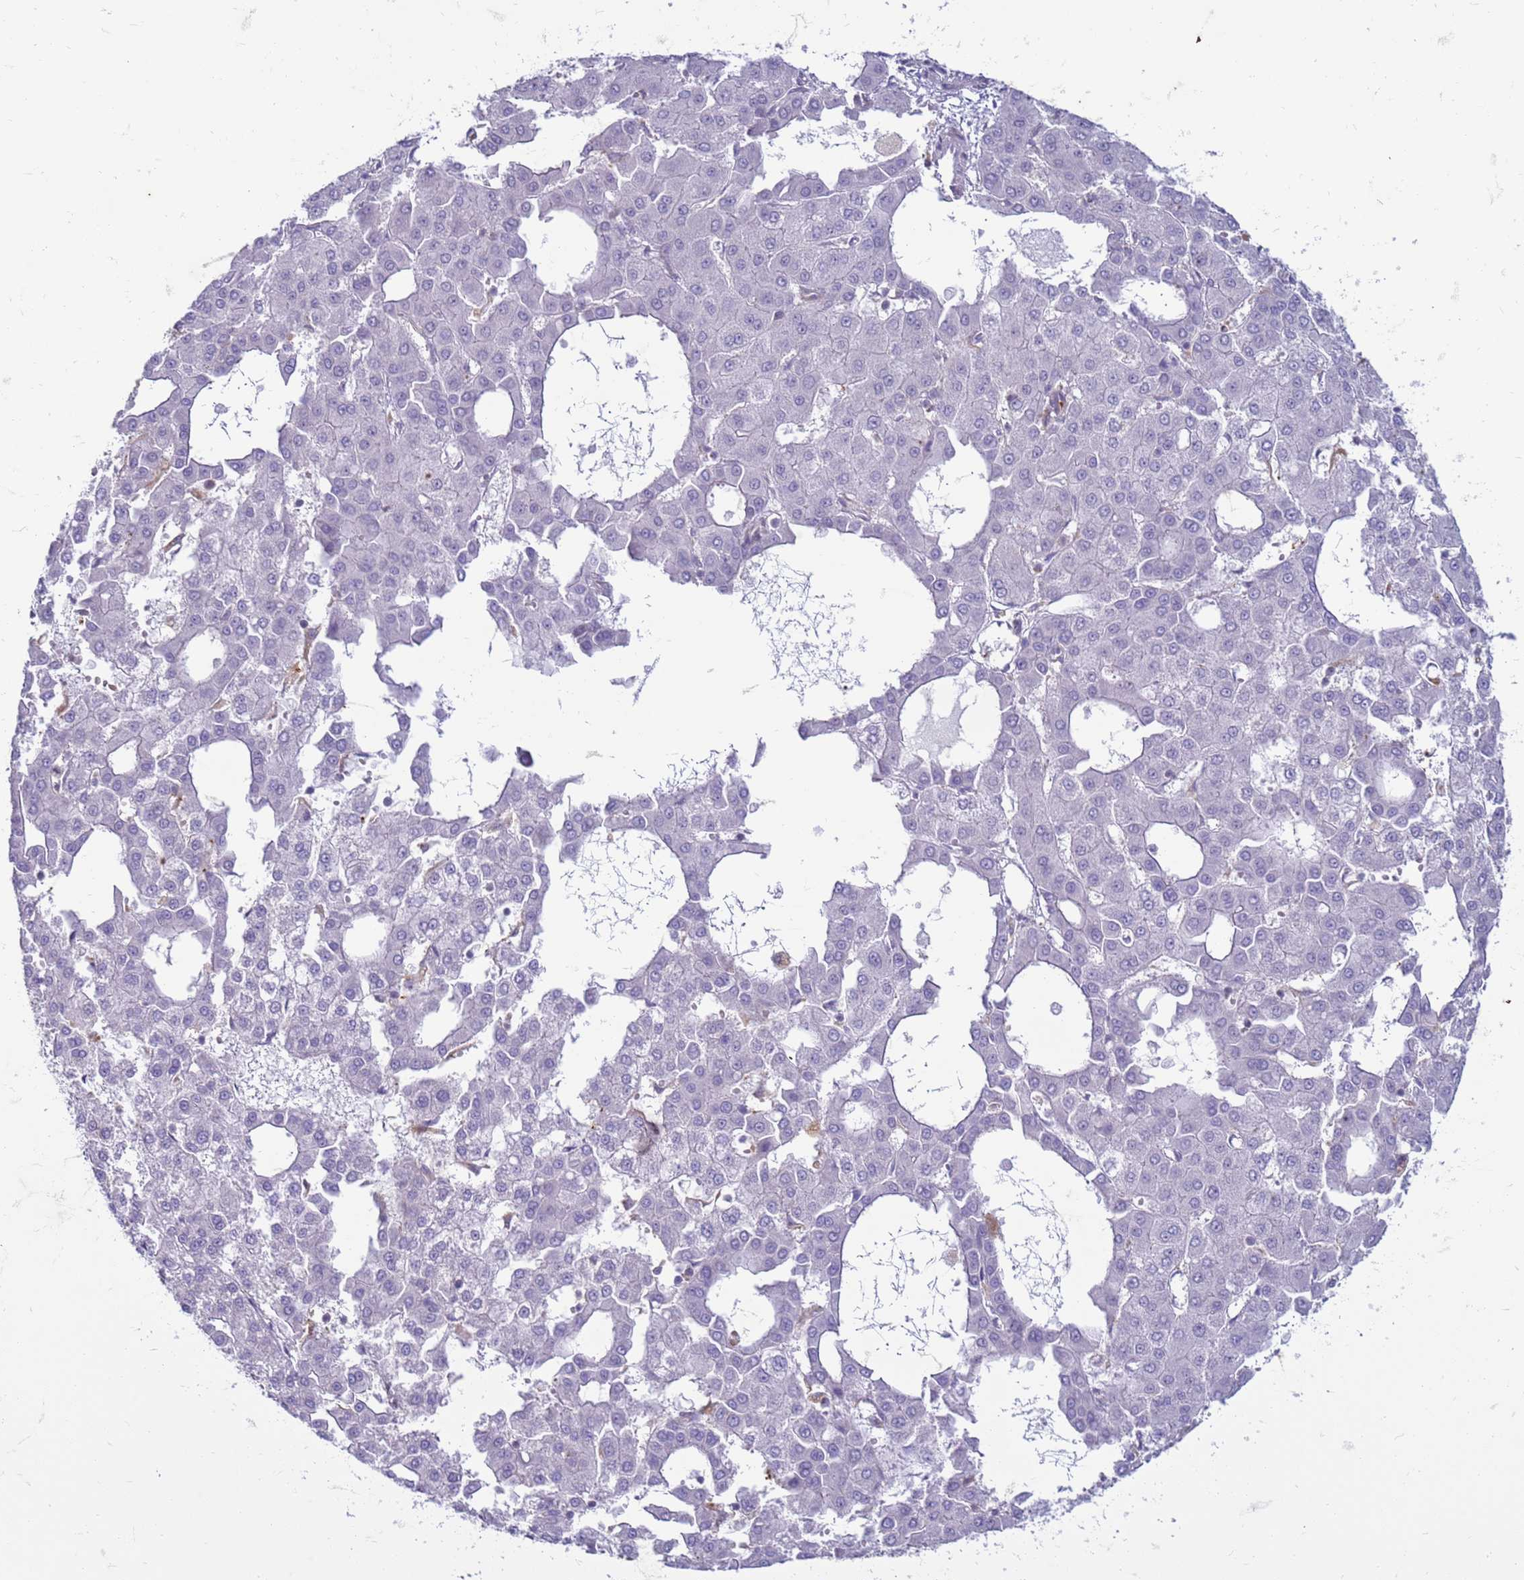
{"staining": {"intensity": "negative", "quantity": "none", "location": "none"}, "tissue": "liver cancer", "cell_type": "Tumor cells", "image_type": "cancer", "snomed": [{"axis": "morphology", "description": "Carcinoma, Hepatocellular, NOS"}, {"axis": "topography", "description": "Liver"}], "caption": "IHC photomicrograph of liver hepatocellular carcinoma stained for a protein (brown), which demonstrates no staining in tumor cells. The staining is performed using DAB (3,3'-diaminobenzidine) brown chromogen with nuclei counter-stained in using hematoxylin.", "gene": "SLC15A3", "patient": {"sex": "male", "age": 47}}